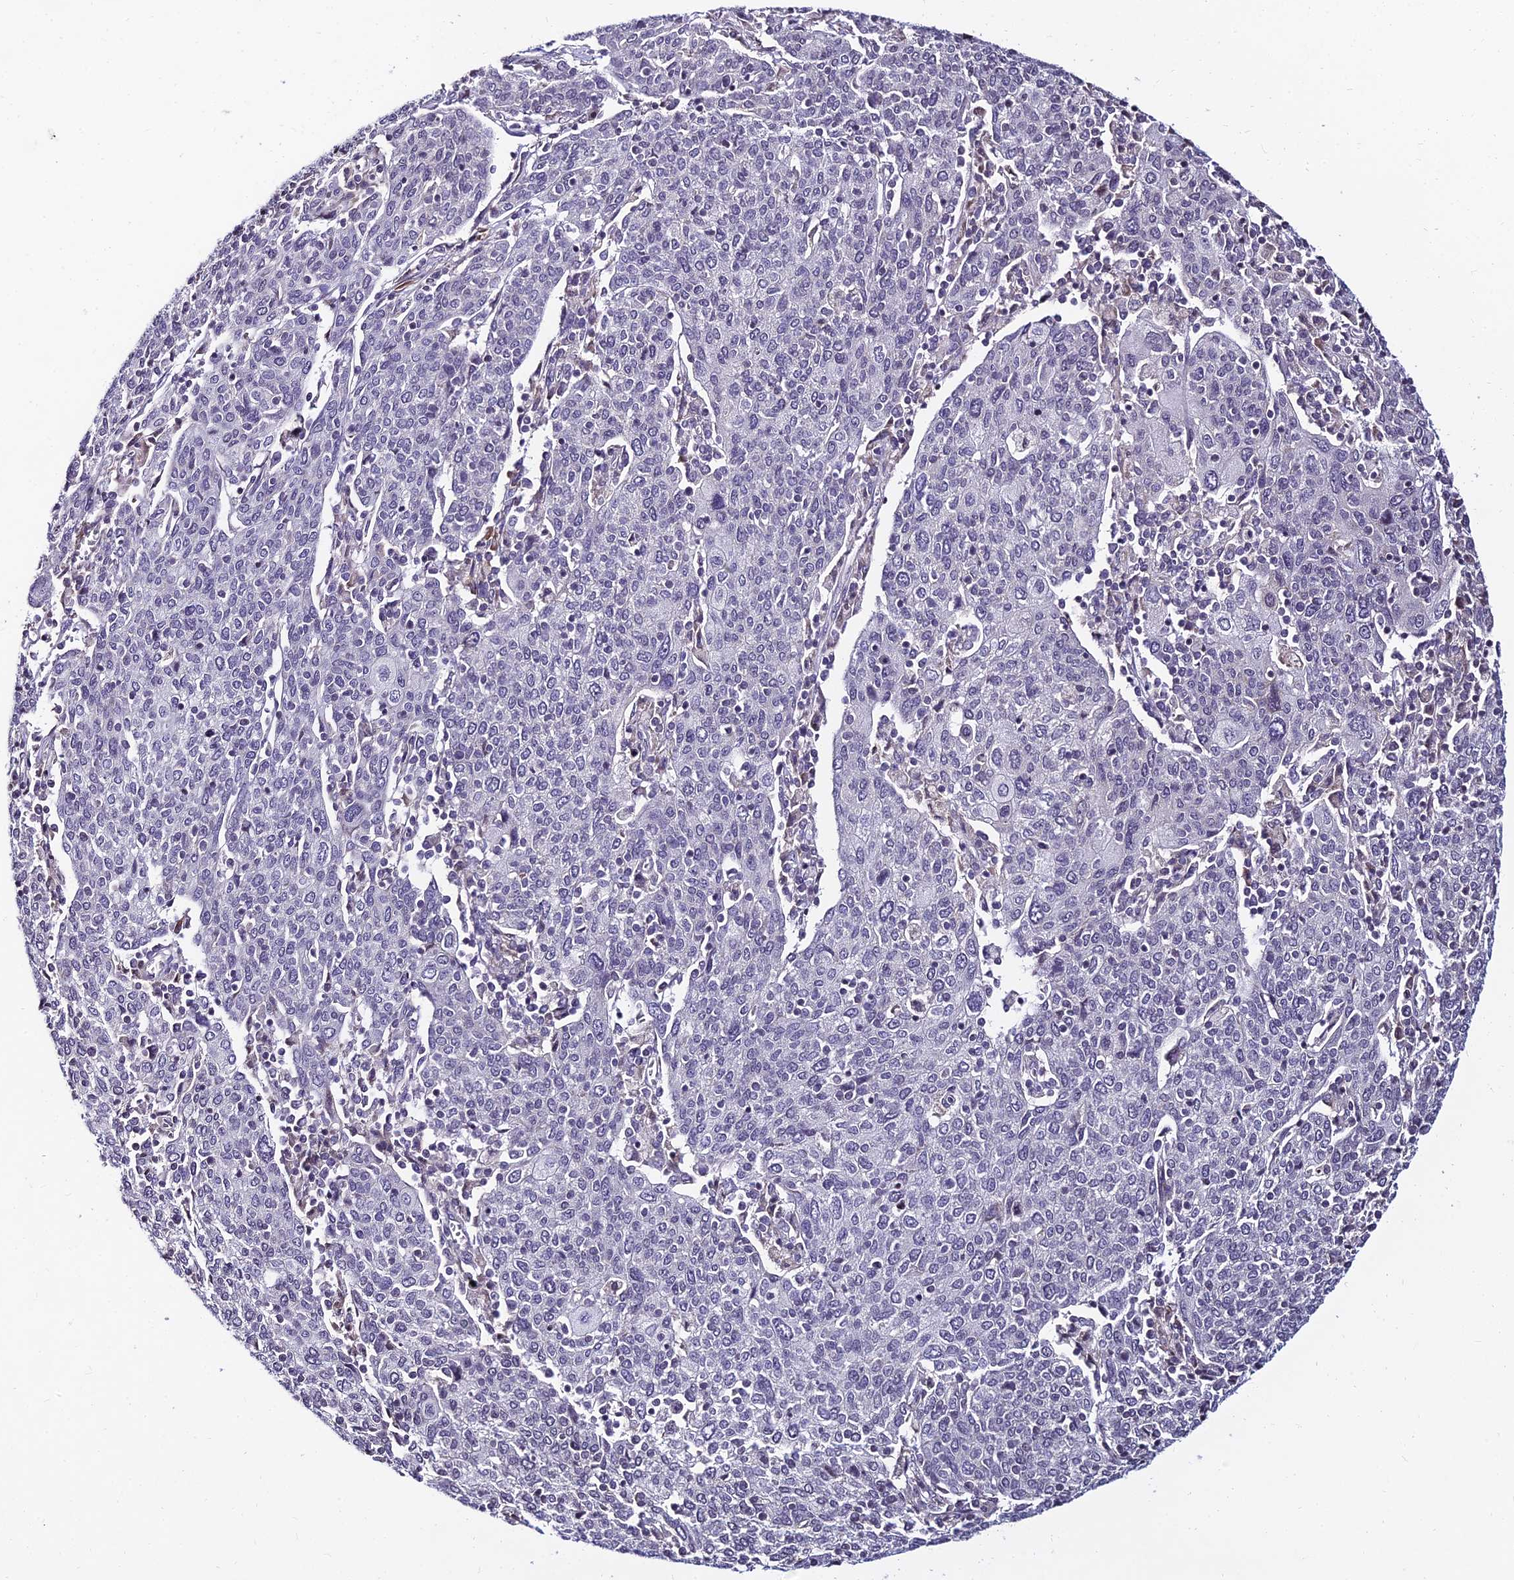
{"staining": {"intensity": "negative", "quantity": "none", "location": "none"}, "tissue": "cervical cancer", "cell_type": "Tumor cells", "image_type": "cancer", "snomed": [{"axis": "morphology", "description": "Squamous cell carcinoma, NOS"}, {"axis": "topography", "description": "Cervix"}], "caption": "The image demonstrates no staining of tumor cells in cervical squamous cell carcinoma.", "gene": "CDNF", "patient": {"sex": "female", "age": 67}}